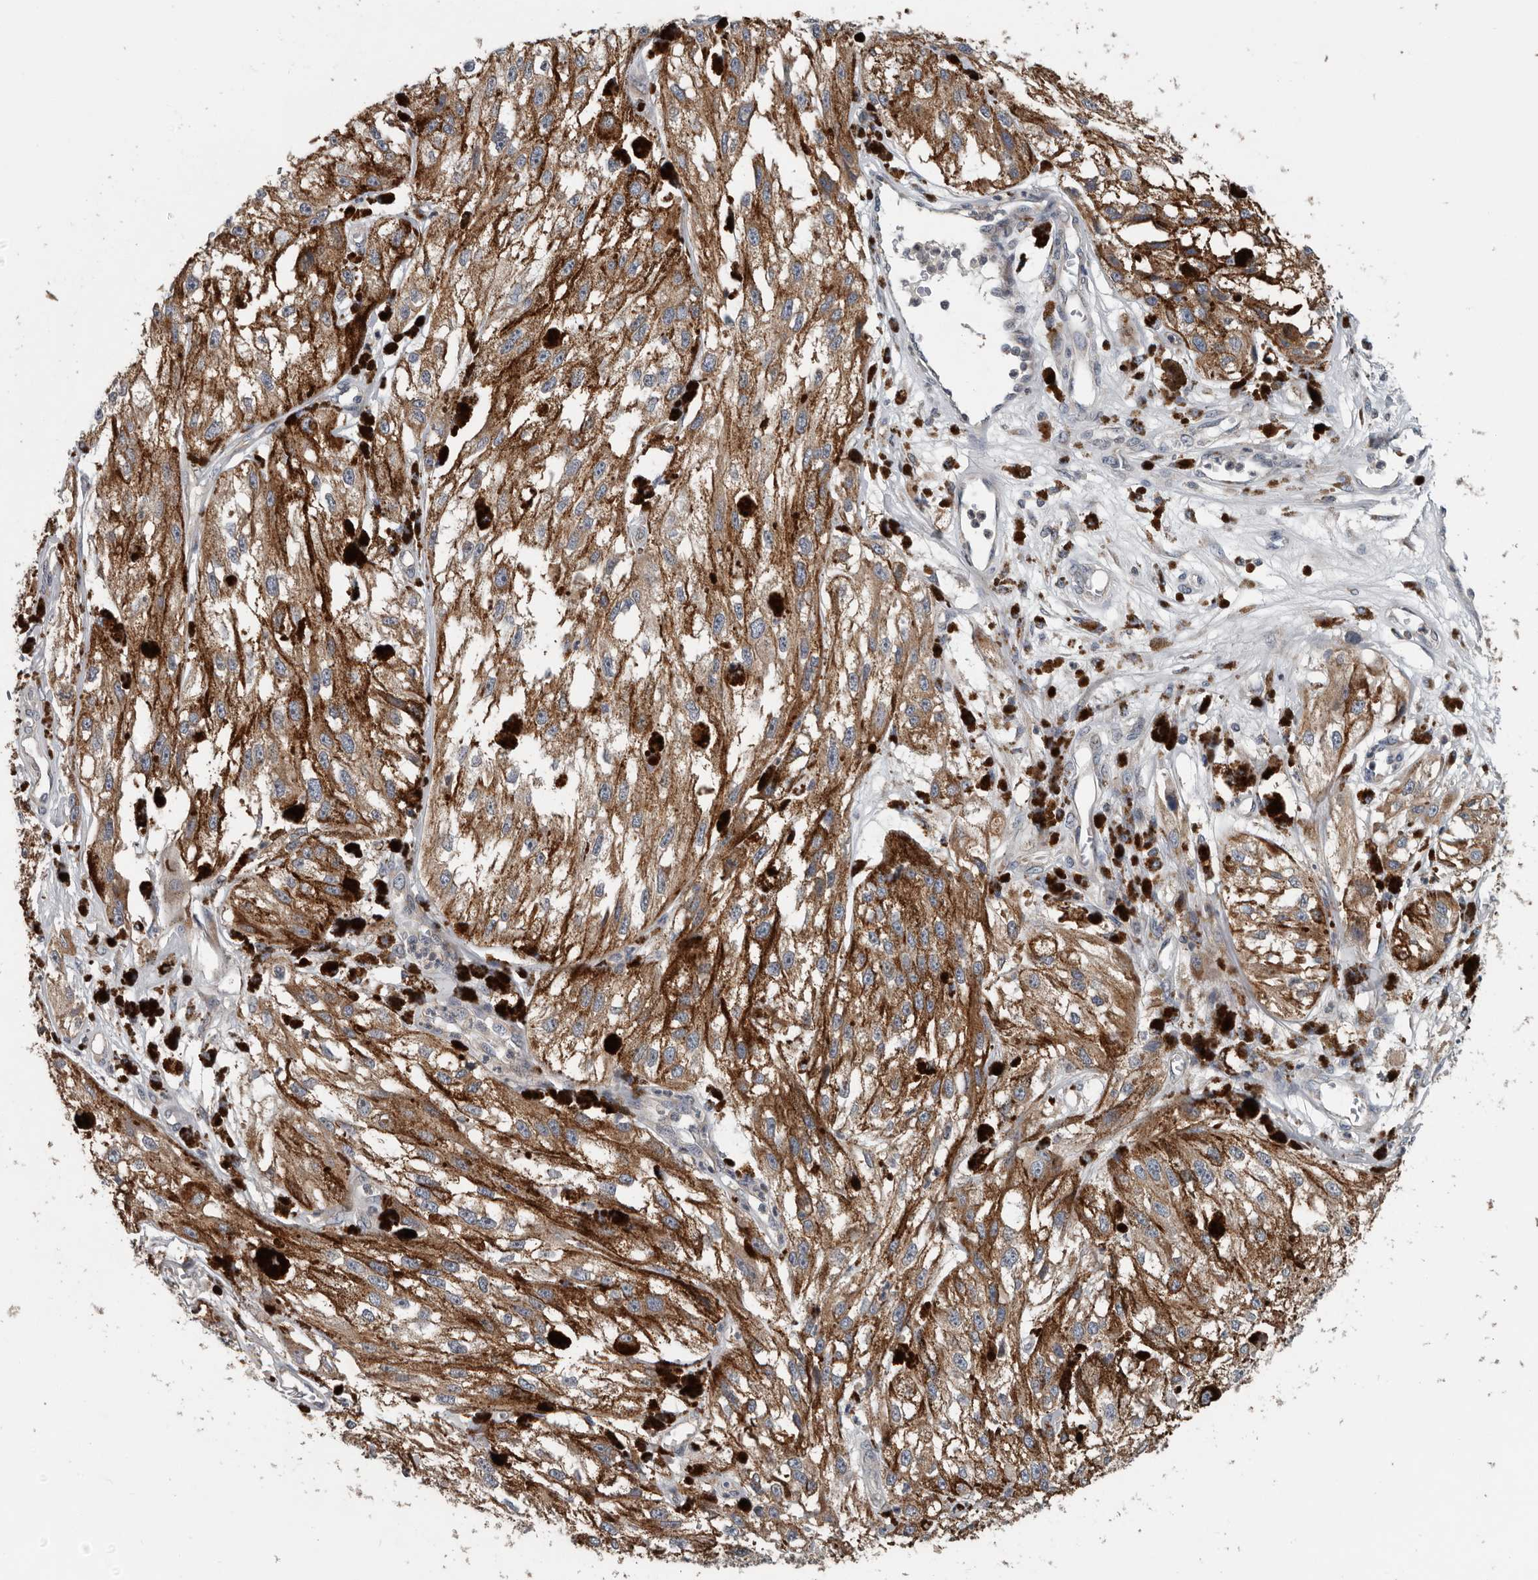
{"staining": {"intensity": "moderate", "quantity": ">75%", "location": "cytoplasmic/membranous"}, "tissue": "melanoma", "cell_type": "Tumor cells", "image_type": "cancer", "snomed": [{"axis": "morphology", "description": "Malignant melanoma, NOS"}, {"axis": "topography", "description": "Skin"}], "caption": "Protein staining exhibits moderate cytoplasmic/membranous positivity in about >75% of tumor cells in malignant melanoma.", "gene": "TMEM199", "patient": {"sex": "male", "age": 88}}